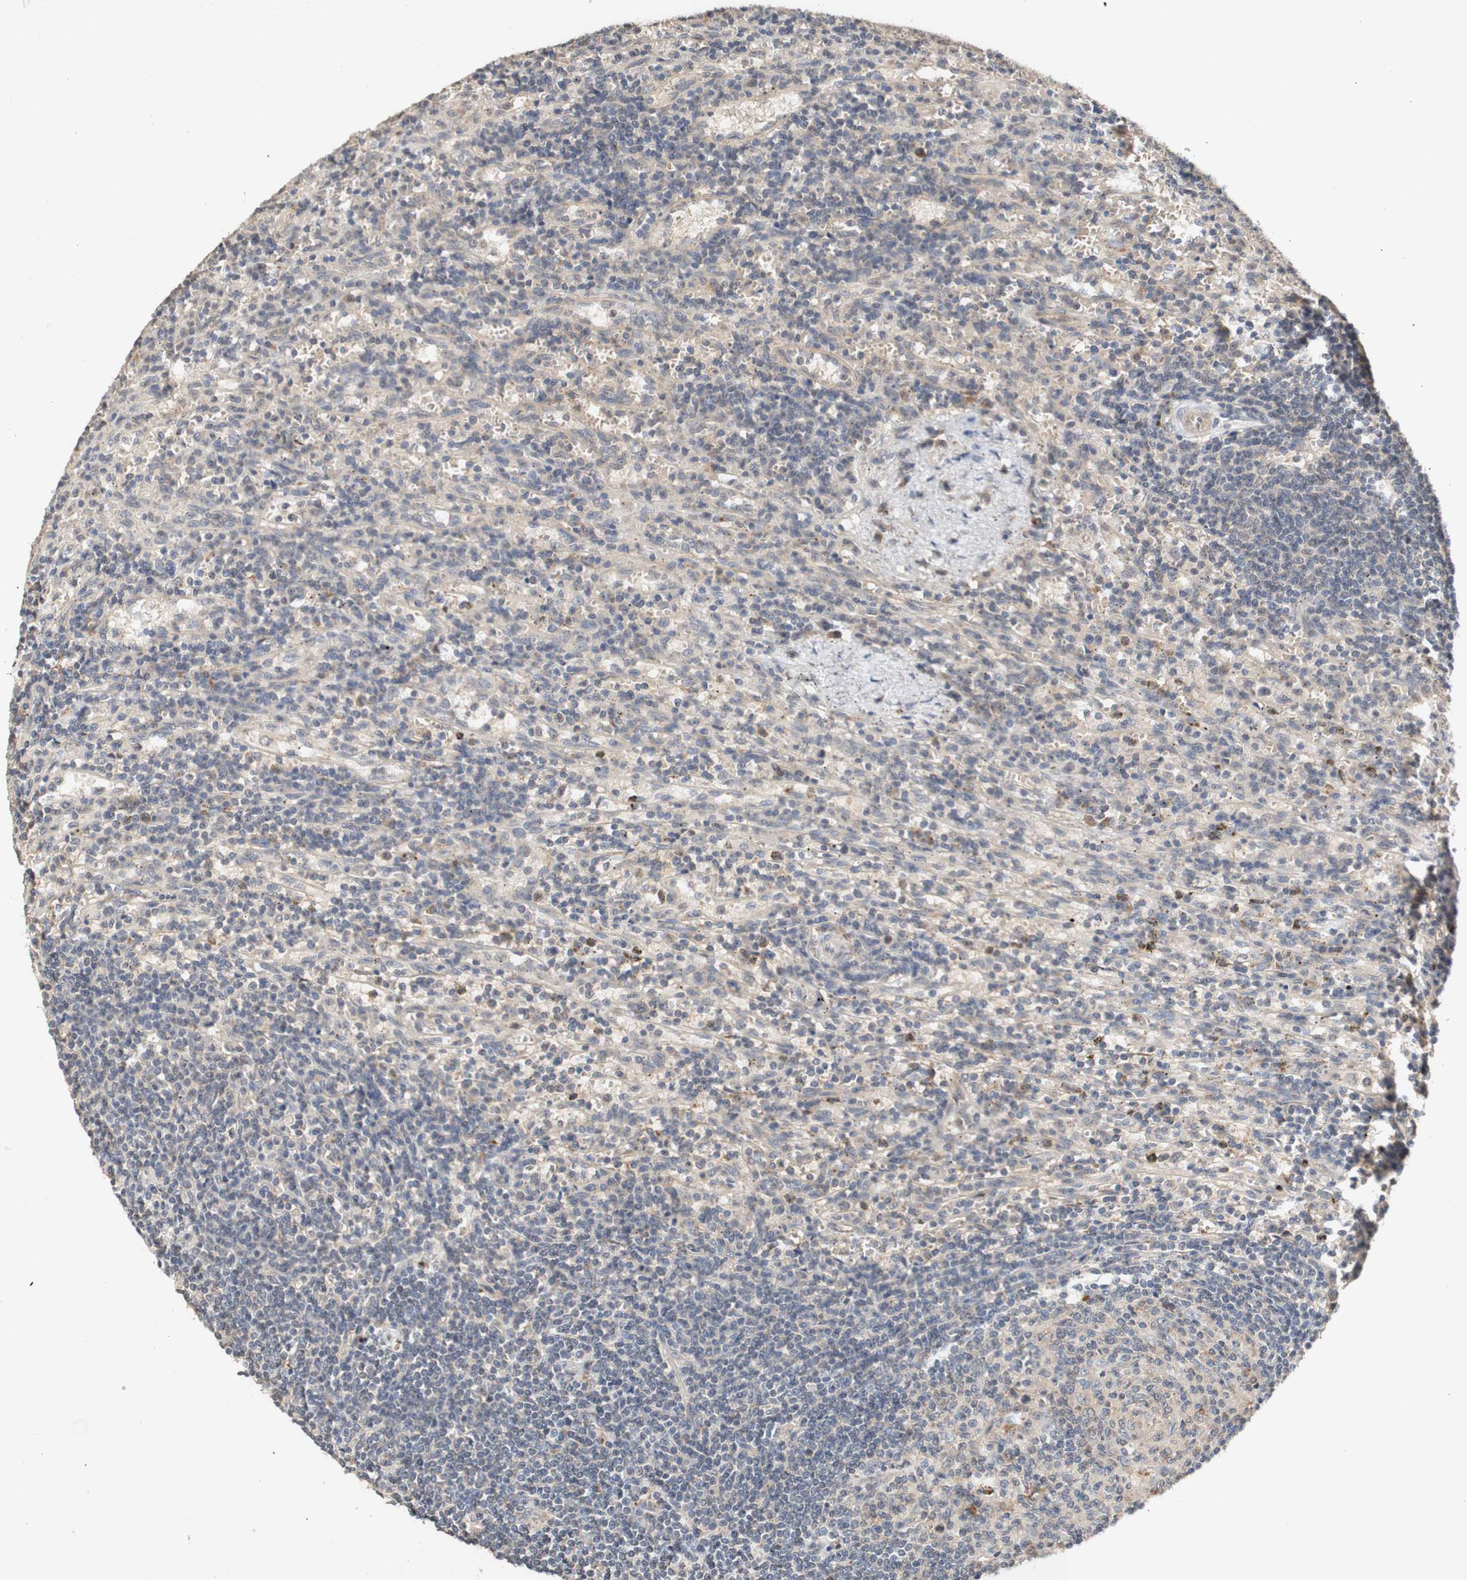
{"staining": {"intensity": "negative", "quantity": "none", "location": "none"}, "tissue": "lymphoma", "cell_type": "Tumor cells", "image_type": "cancer", "snomed": [{"axis": "morphology", "description": "Malignant lymphoma, non-Hodgkin's type, Low grade"}, {"axis": "topography", "description": "Spleen"}], "caption": "Immunohistochemistry micrograph of human lymphoma stained for a protein (brown), which shows no positivity in tumor cells.", "gene": "PIN1", "patient": {"sex": "male", "age": 76}}